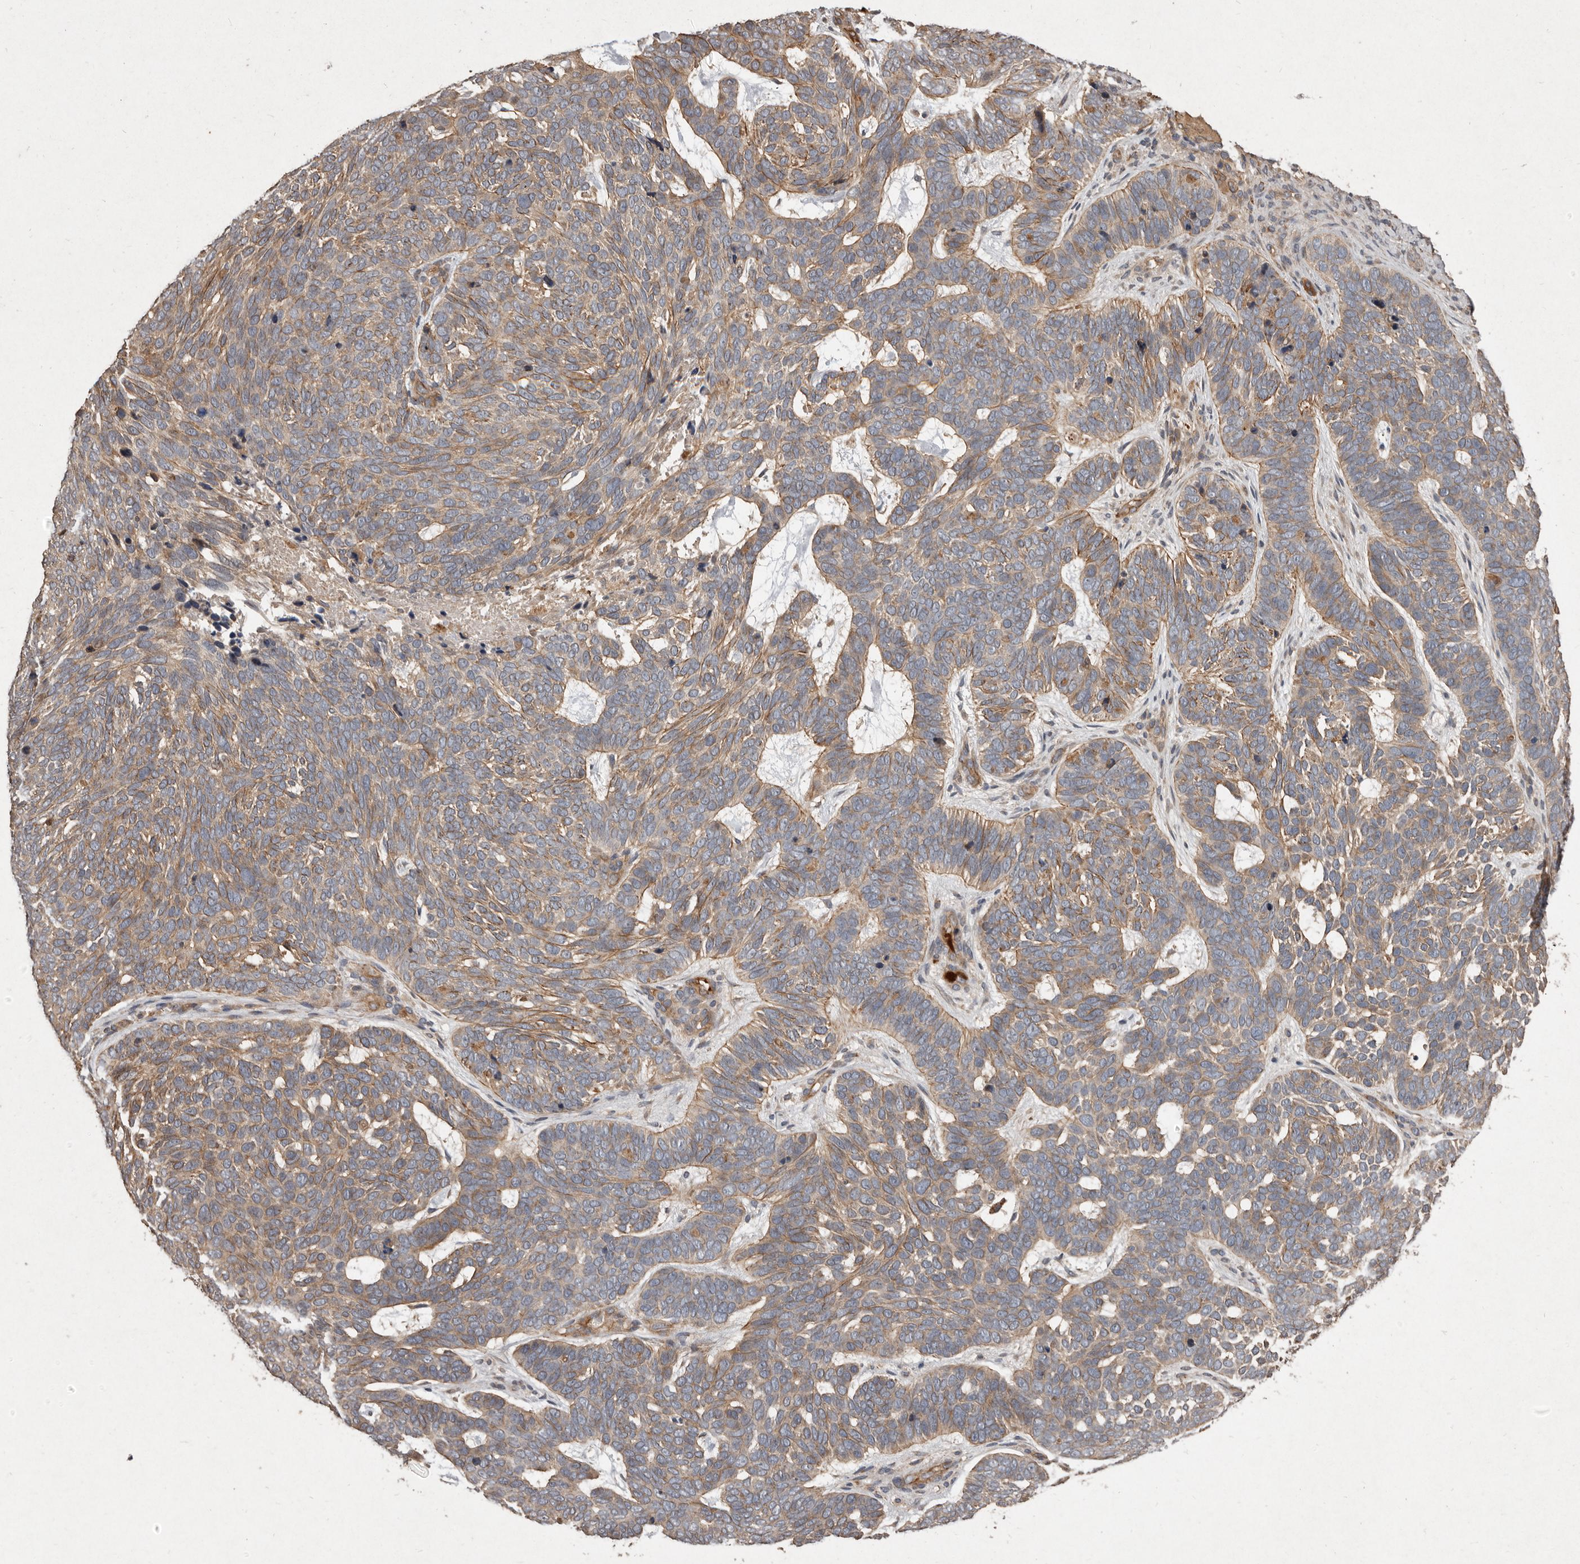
{"staining": {"intensity": "moderate", "quantity": ">75%", "location": "cytoplasmic/membranous"}, "tissue": "skin cancer", "cell_type": "Tumor cells", "image_type": "cancer", "snomed": [{"axis": "morphology", "description": "Basal cell carcinoma"}, {"axis": "topography", "description": "Skin"}], "caption": "A micrograph of human skin basal cell carcinoma stained for a protein displays moderate cytoplasmic/membranous brown staining in tumor cells. Immunohistochemistry stains the protein in brown and the nuclei are stained blue.", "gene": "SEMA3A", "patient": {"sex": "female", "age": 85}}